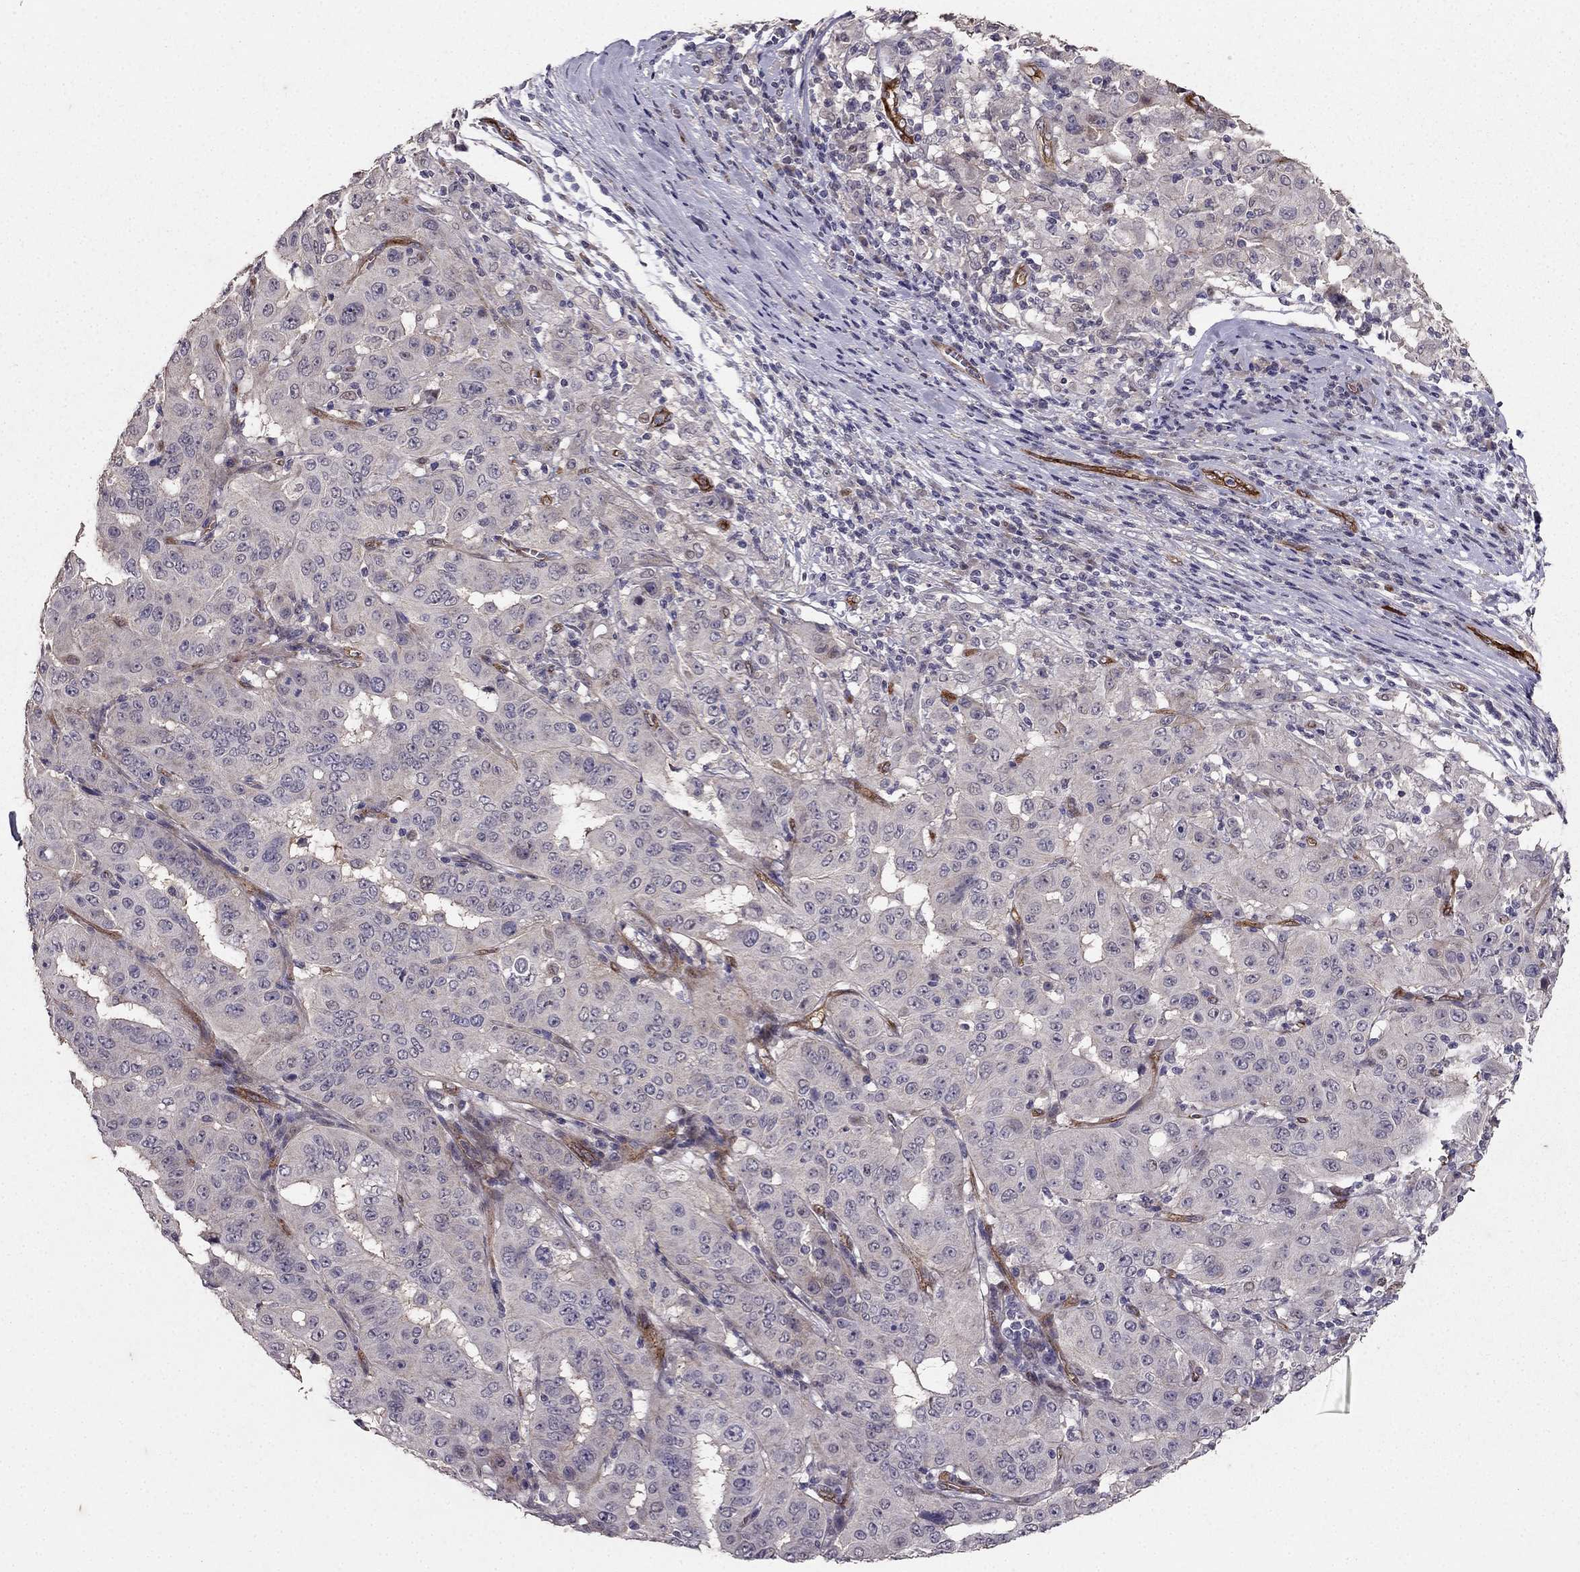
{"staining": {"intensity": "negative", "quantity": "none", "location": "none"}, "tissue": "pancreatic cancer", "cell_type": "Tumor cells", "image_type": "cancer", "snomed": [{"axis": "morphology", "description": "Adenocarcinoma, NOS"}, {"axis": "topography", "description": "Pancreas"}], "caption": "Human pancreatic adenocarcinoma stained for a protein using IHC exhibits no expression in tumor cells.", "gene": "RASIP1", "patient": {"sex": "male", "age": 63}}